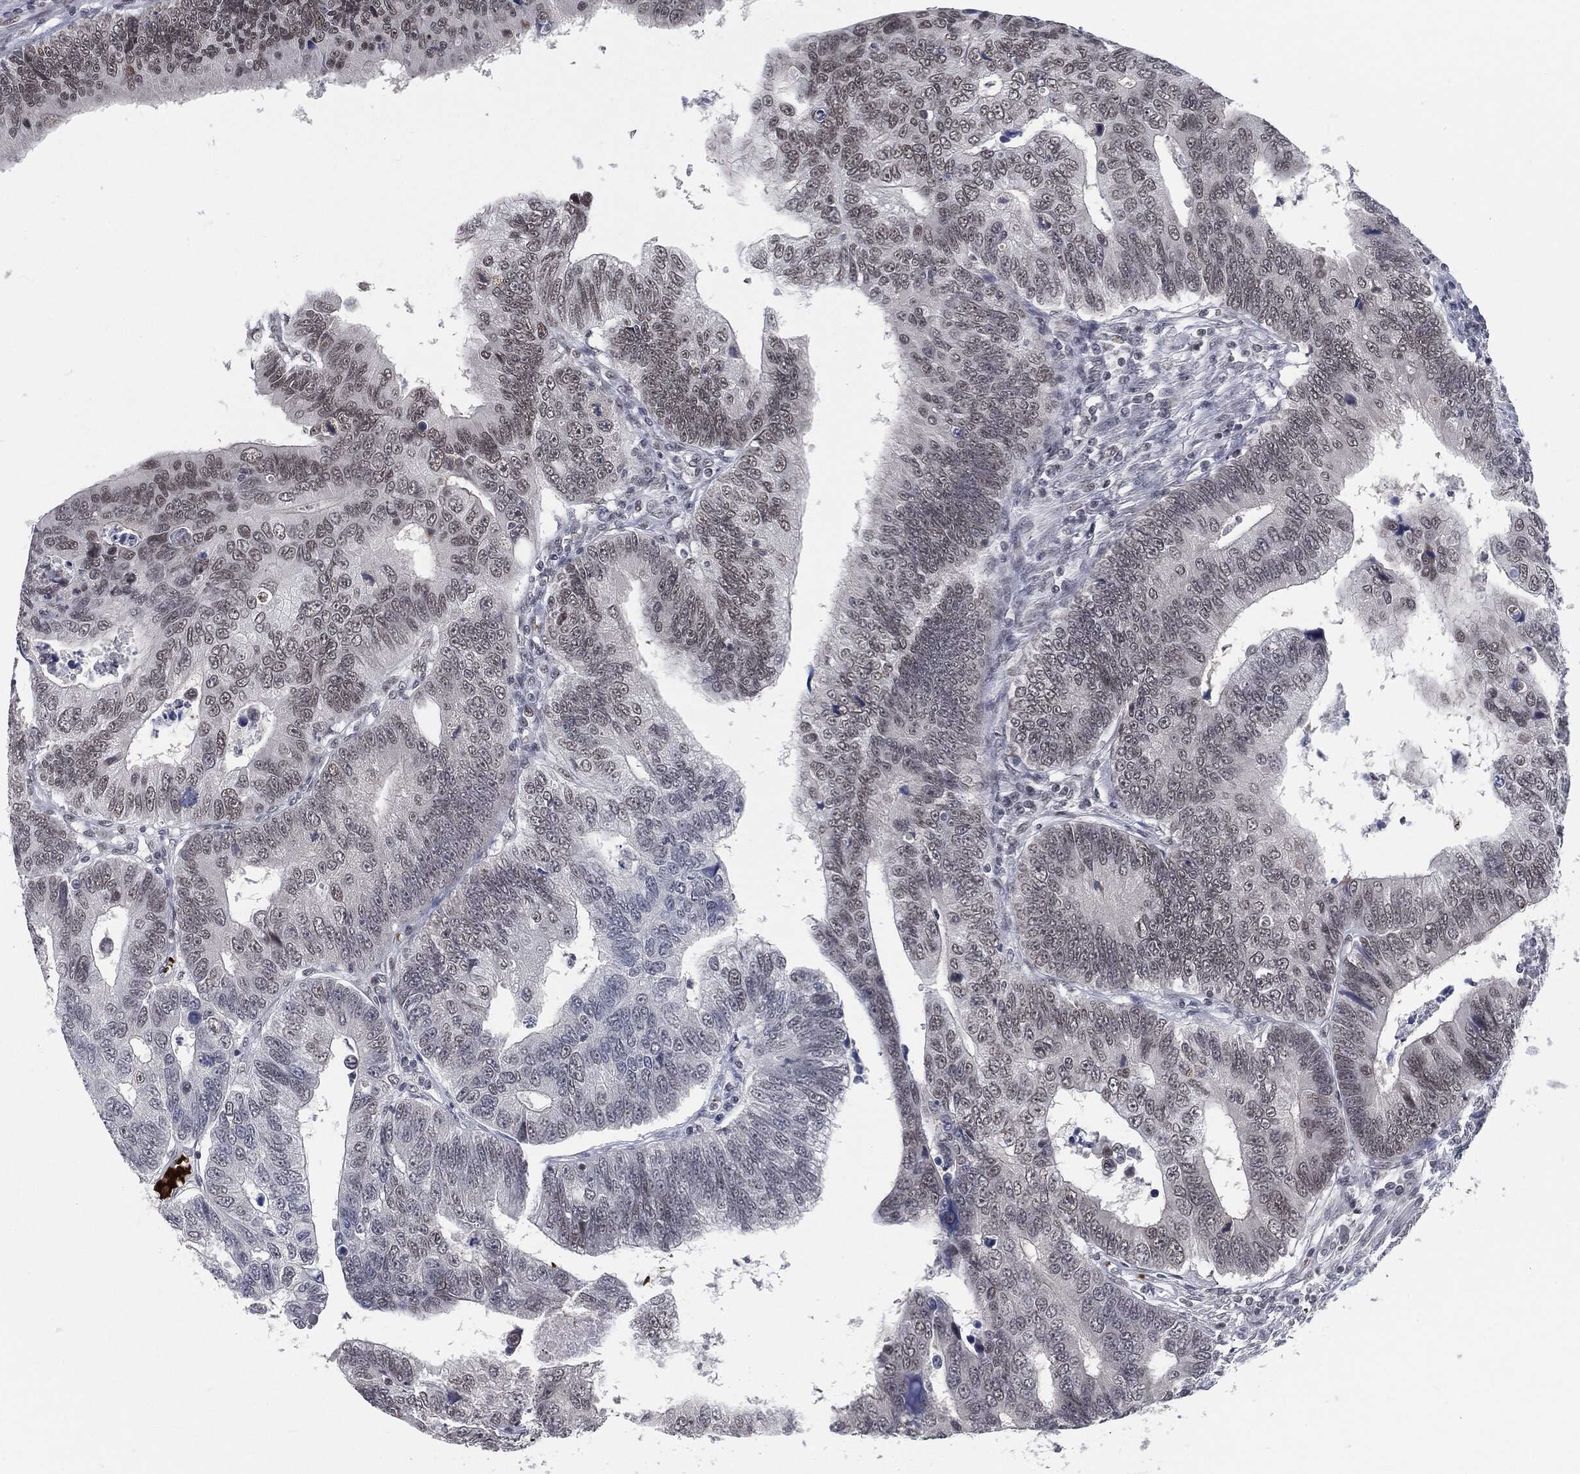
{"staining": {"intensity": "weak", "quantity": "25%-75%", "location": "nuclear"}, "tissue": "colorectal cancer", "cell_type": "Tumor cells", "image_type": "cancer", "snomed": [{"axis": "morphology", "description": "Adenocarcinoma, NOS"}, {"axis": "topography", "description": "Colon"}], "caption": "Protein expression analysis of human colorectal cancer reveals weak nuclear staining in about 25%-75% of tumor cells.", "gene": "ANXA1", "patient": {"sex": "female", "age": 72}}